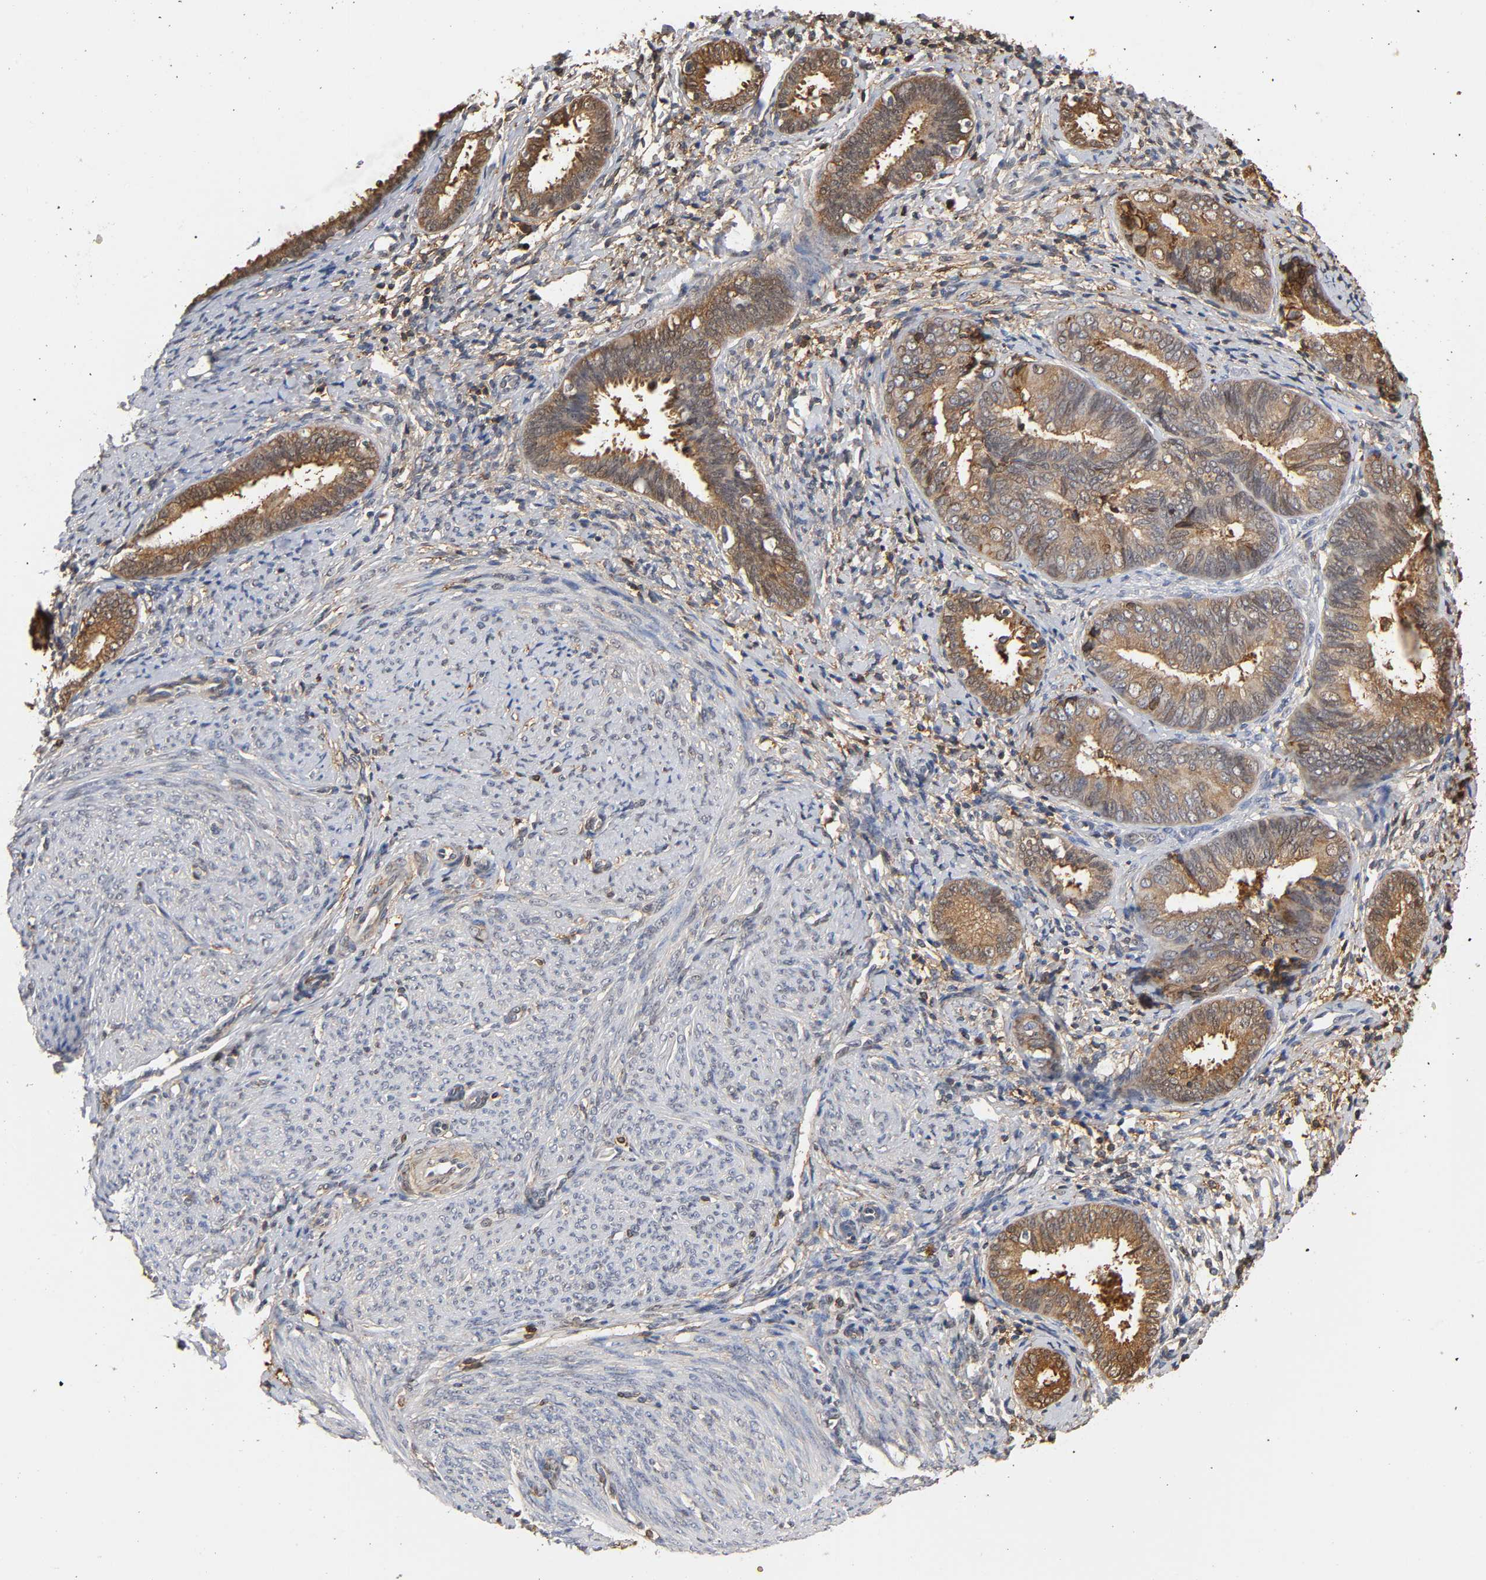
{"staining": {"intensity": "moderate", "quantity": ">75%", "location": "cytoplasmic/membranous"}, "tissue": "endometrial cancer", "cell_type": "Tumor cells", "image_type": "cancer", "snomed": [{"axis": "morphology", "description": "Adenocarcinoma, NOS"}, {"axis": "topography", "description": "Endometrium"}], "caption": "The immunohistochemical stain highlights moderate cytoplasmic/membranous staining in tumor cells of endometrial cancer (adenocarcinoma) tissue.", "gene": "ANXA11", "patient": {"sex": "female", "age": 63}}